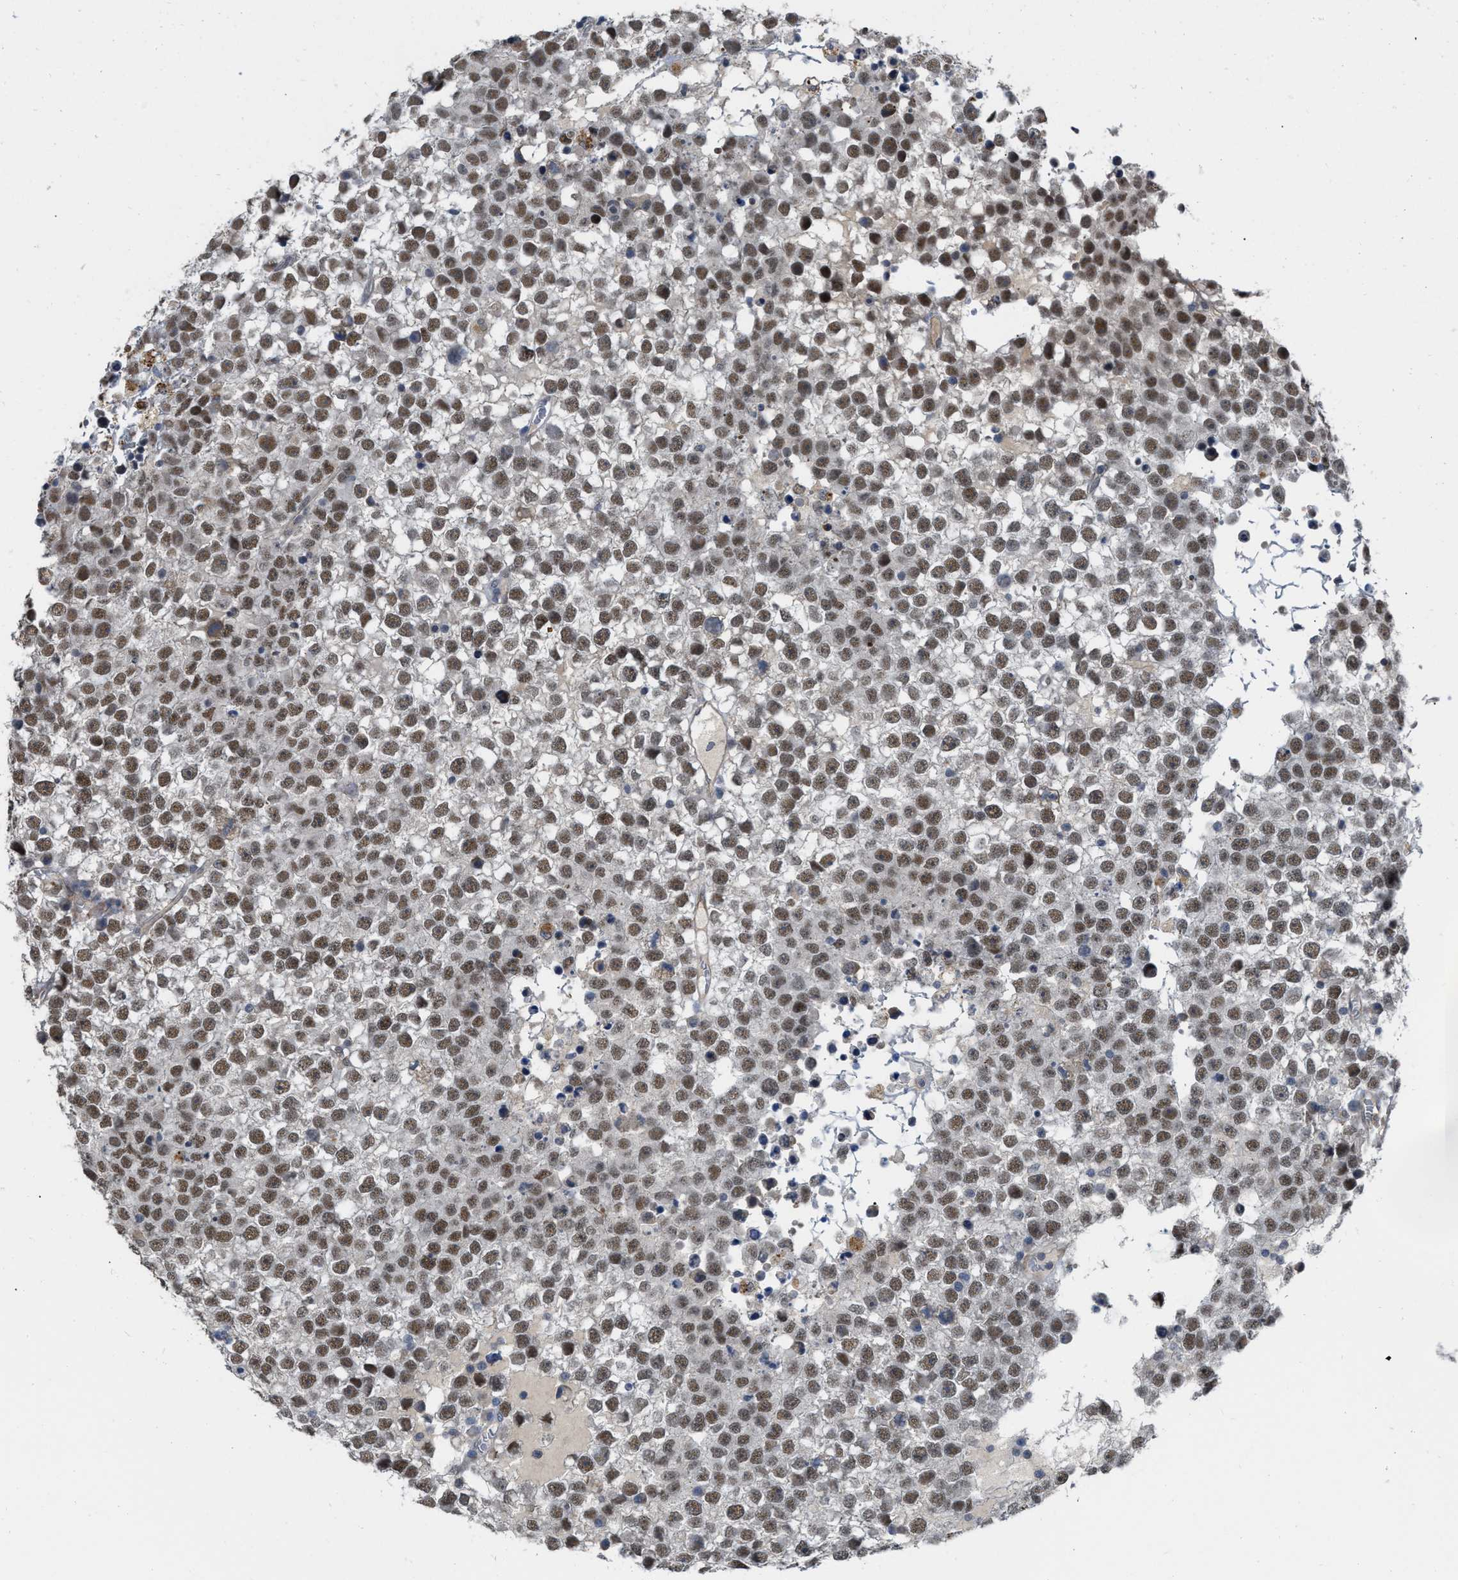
{"staining": {"intensity": "moderate", "quantity": ">75%", "location": "nuclear"}, "tissue": "testis cancer", "cell_type": "Tumor cells", "image_type": "cancer", "snomed": [{"axis": "morphology", "description": "Seminoma, NOS"}, {"axis": "topography", "description": "Testis"}], "caption": "Testis seminoma stained with a brown dye shows moderate nuclear positive positivity in approximately >75% of tumor cells.", "gene": "NAPEPLD", "patient": {"sex": "male", "age": 65}}